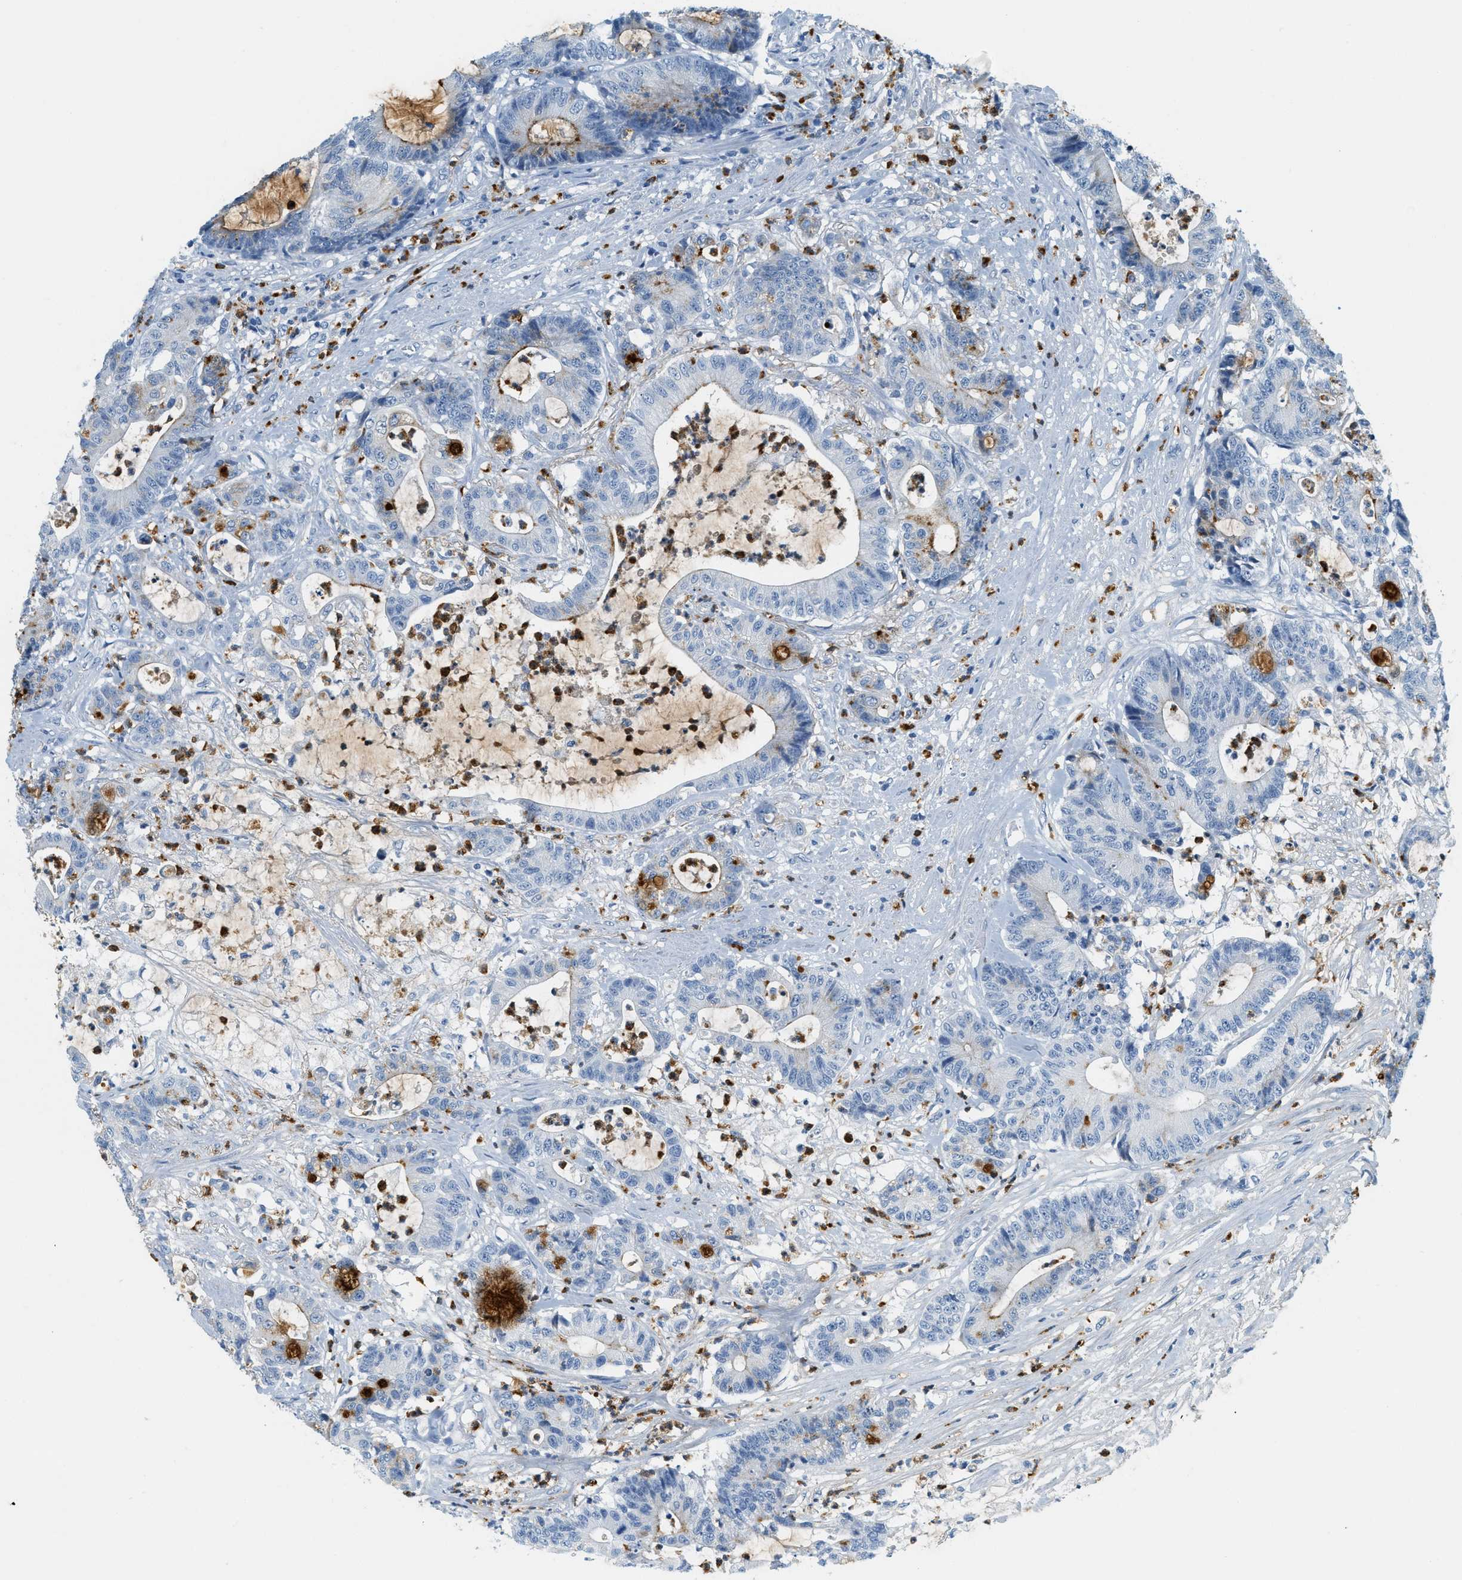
{"staining": {"intensity": "negative", "quantity": "none", "location": "none"}, "tissue": "colorectal cancer", "cell_type": "Tumor cells", "image_type": "cancer", "snomed": [{"axis": "morphology", "description": "Adenocarcinoma, NOS"}, {"axis": "topography", "description": "Colon"}], "caption": "Immunohistochemical staining of adenocarcinoma (colorectal) shows no significant positivity in tumor cells.", "gene": "LCN2", "patient": {"sex": "female", "age": 84}}